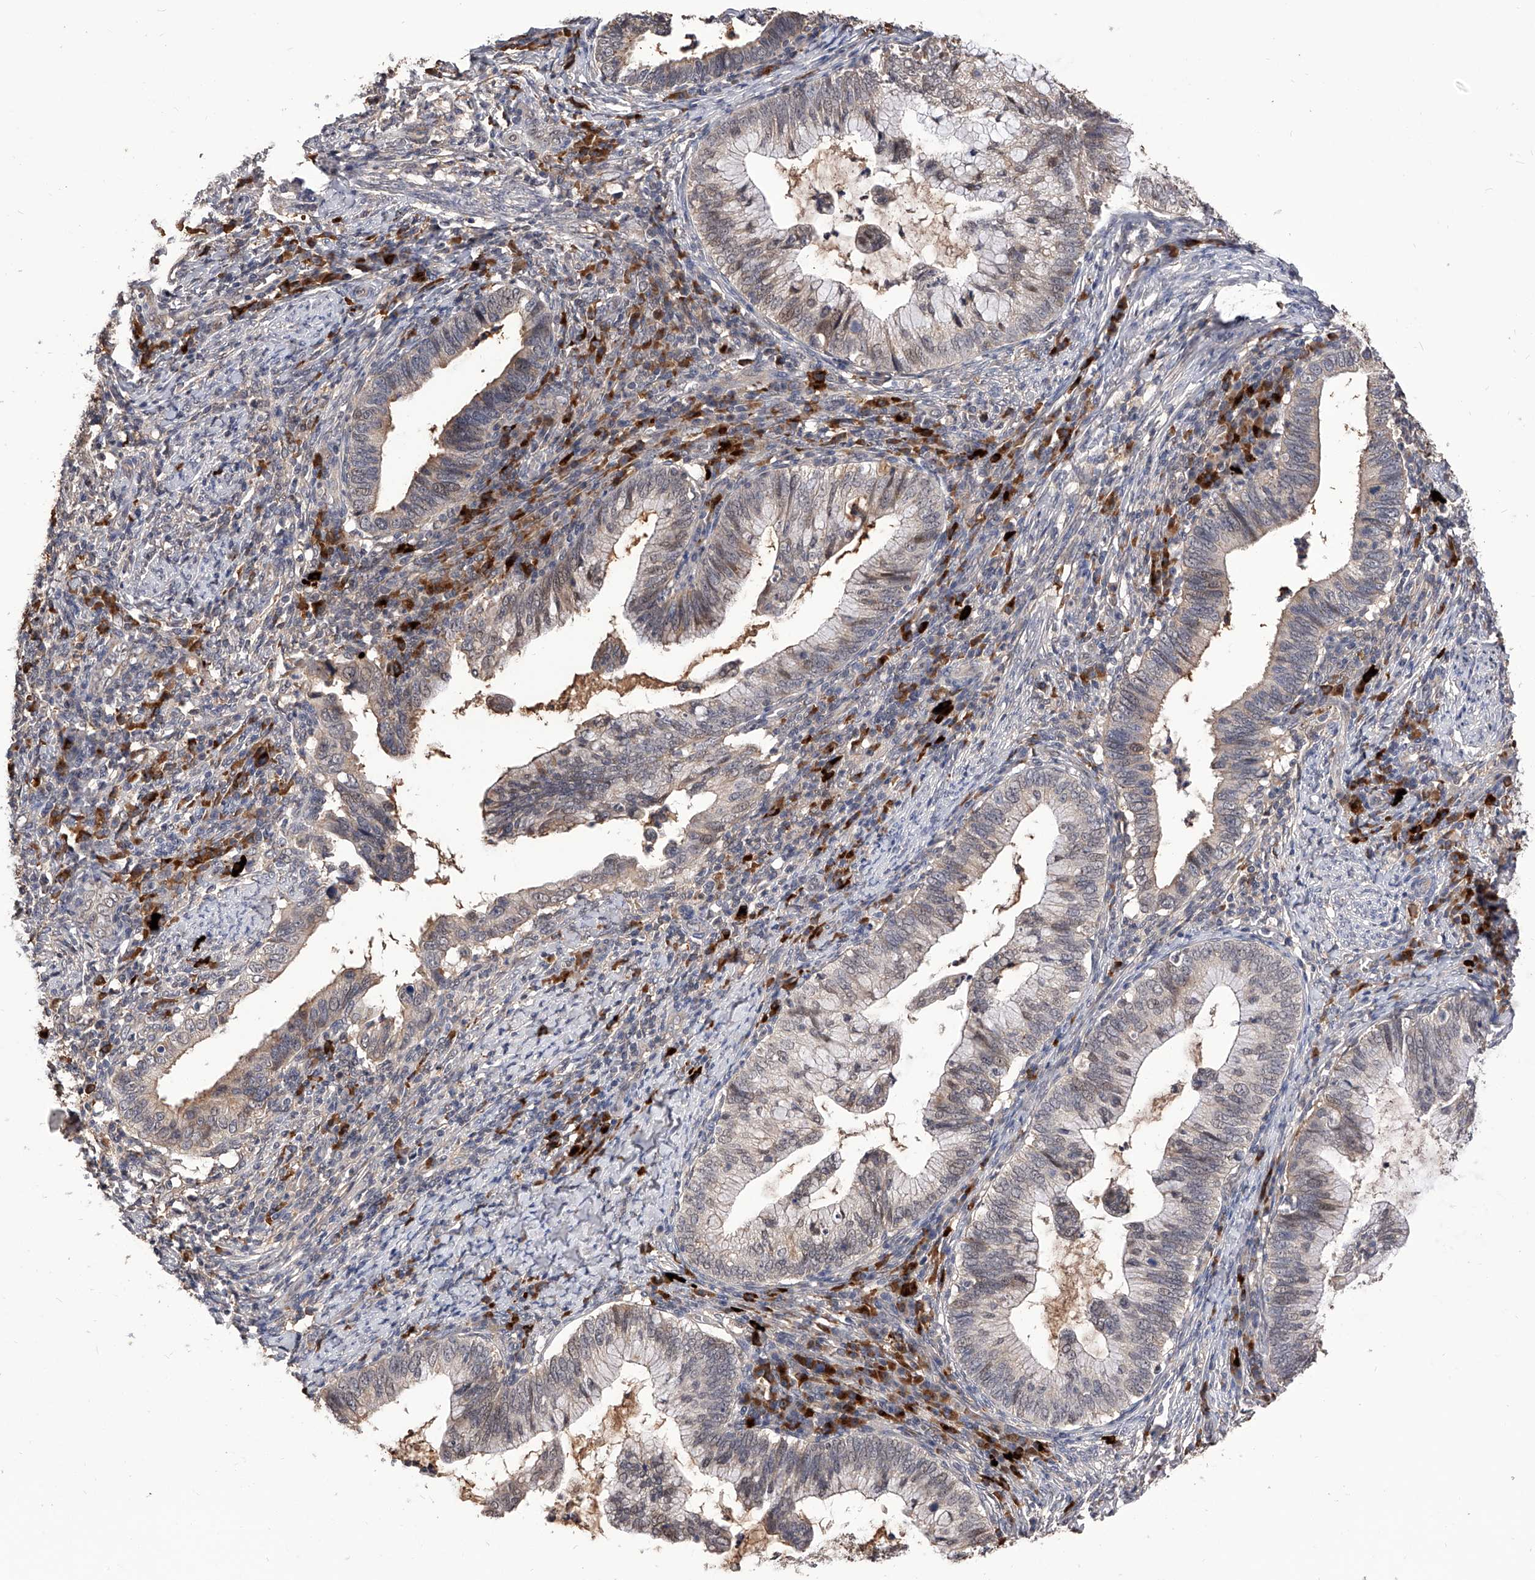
{"staining": {"intensity": "weak", "quantity": "25%-75%", "location": "cytoplasmic/membranous"}, "tissue": "cervical cancer", "cell_type": "Tumor cells", "image_type": "cancer", "snomed": [{"axis": "morphology", "description": "Adenocarcinoma, NOS"}, {"axis": "topography", "description": "Cervix"}], "caption": "An immunohistochemistry image of tumor tissue is shown. Protein staining in brown highlights weak cytoplasmic/membranous positivity in cervical cancer (adenocarcinoma) within tumor cells.", "gene": "CFAP410", "patient": {"sex": "female", "age": 36}}